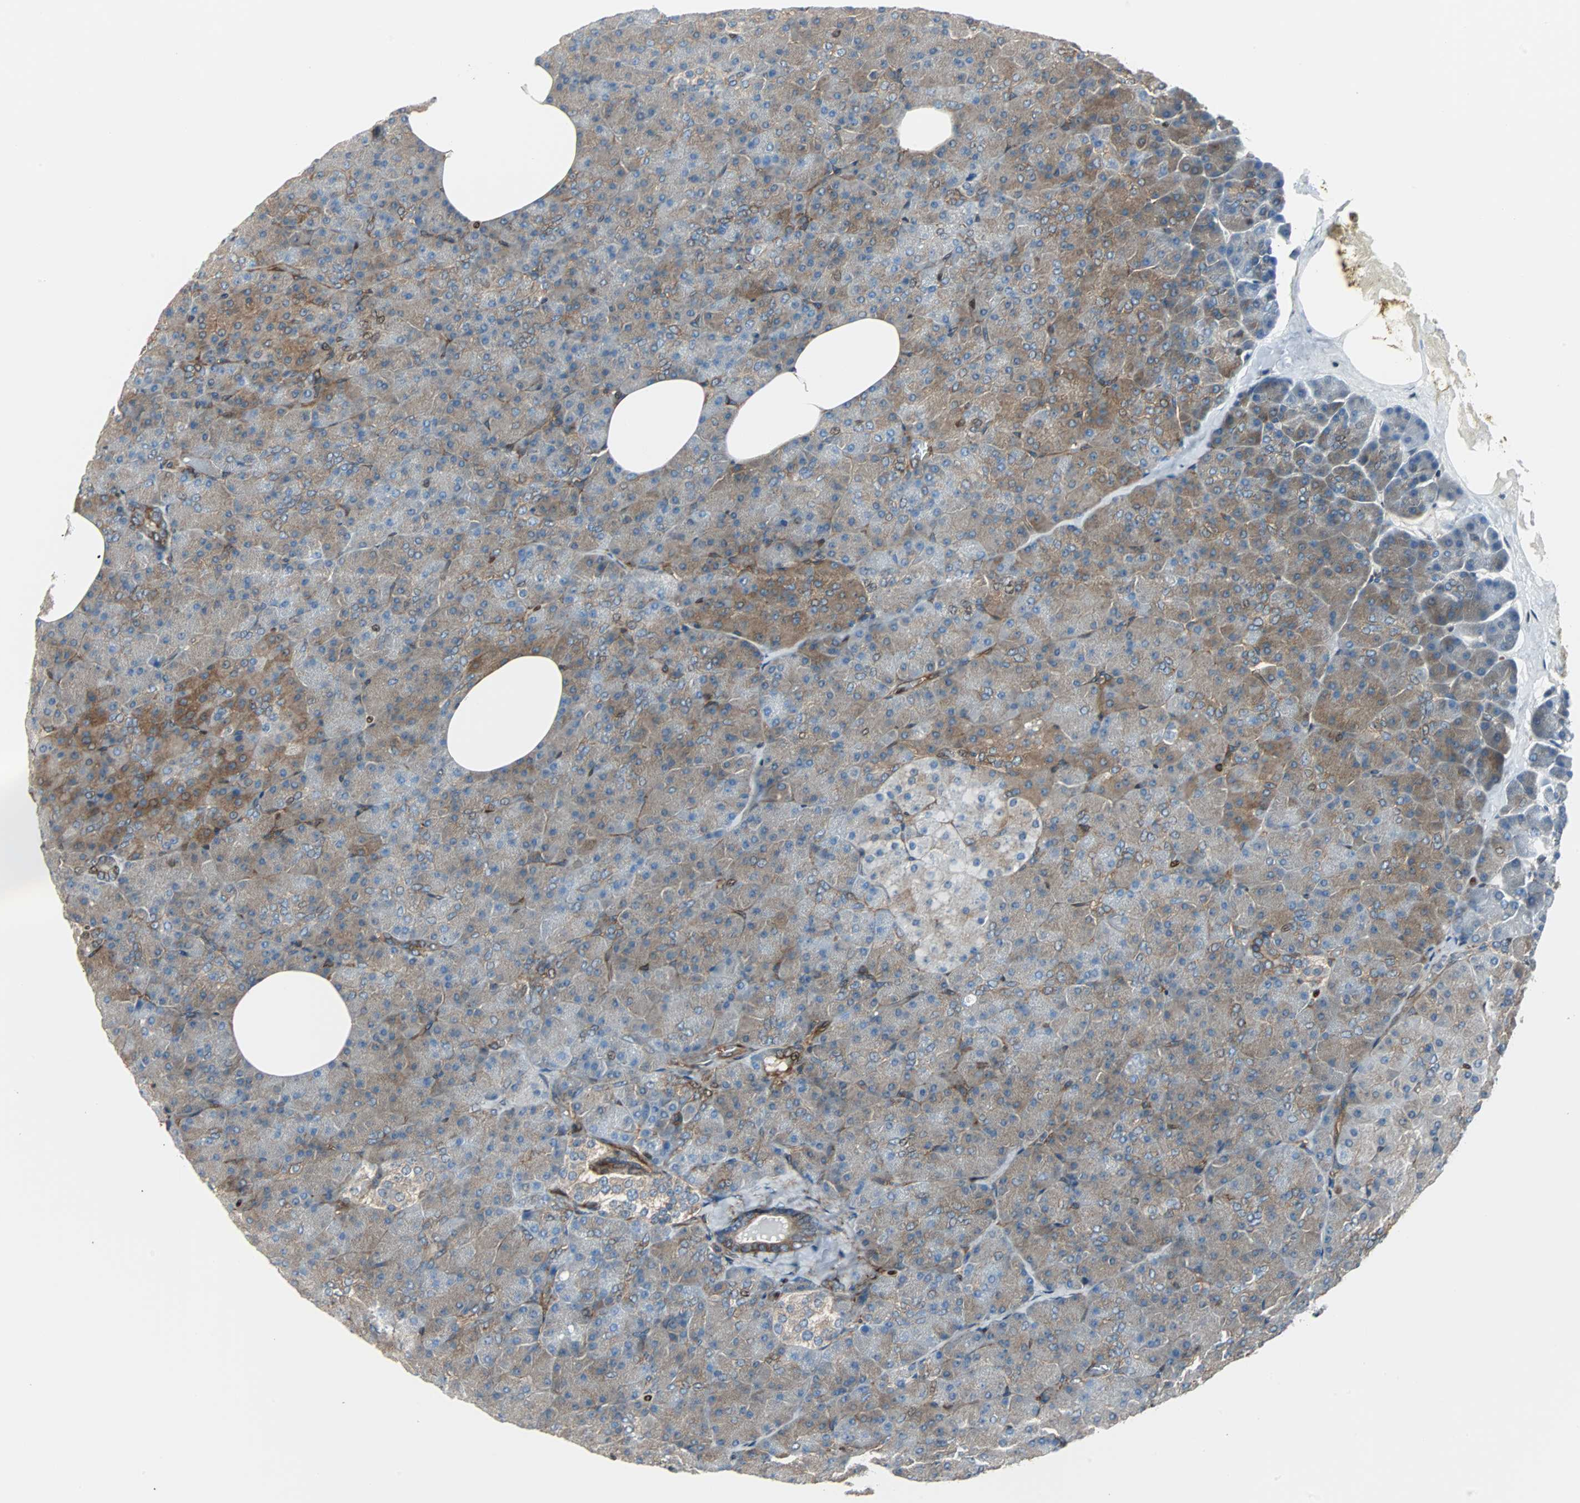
{"staining": {"intensity": "moderate", "quantity": ">75%", "location": "cytoplasmic/membranous"}, "tissue": "pancreas", "cell_type": "Exocrine glandular cells", "image_type": "normal", "snomed": [{"axis": "morphology", "description": "Normal tissue, NOS"}, {"axis": "topography", "description": "Pancreas"}], "caption": "A medium amount of moderate cytoplasmic/membranous expression is present in about >75% of exocrine glandular cells in unremarkable pancreas.", "gene": "RELA", "patient": {"sex": "female", "age": 35}}